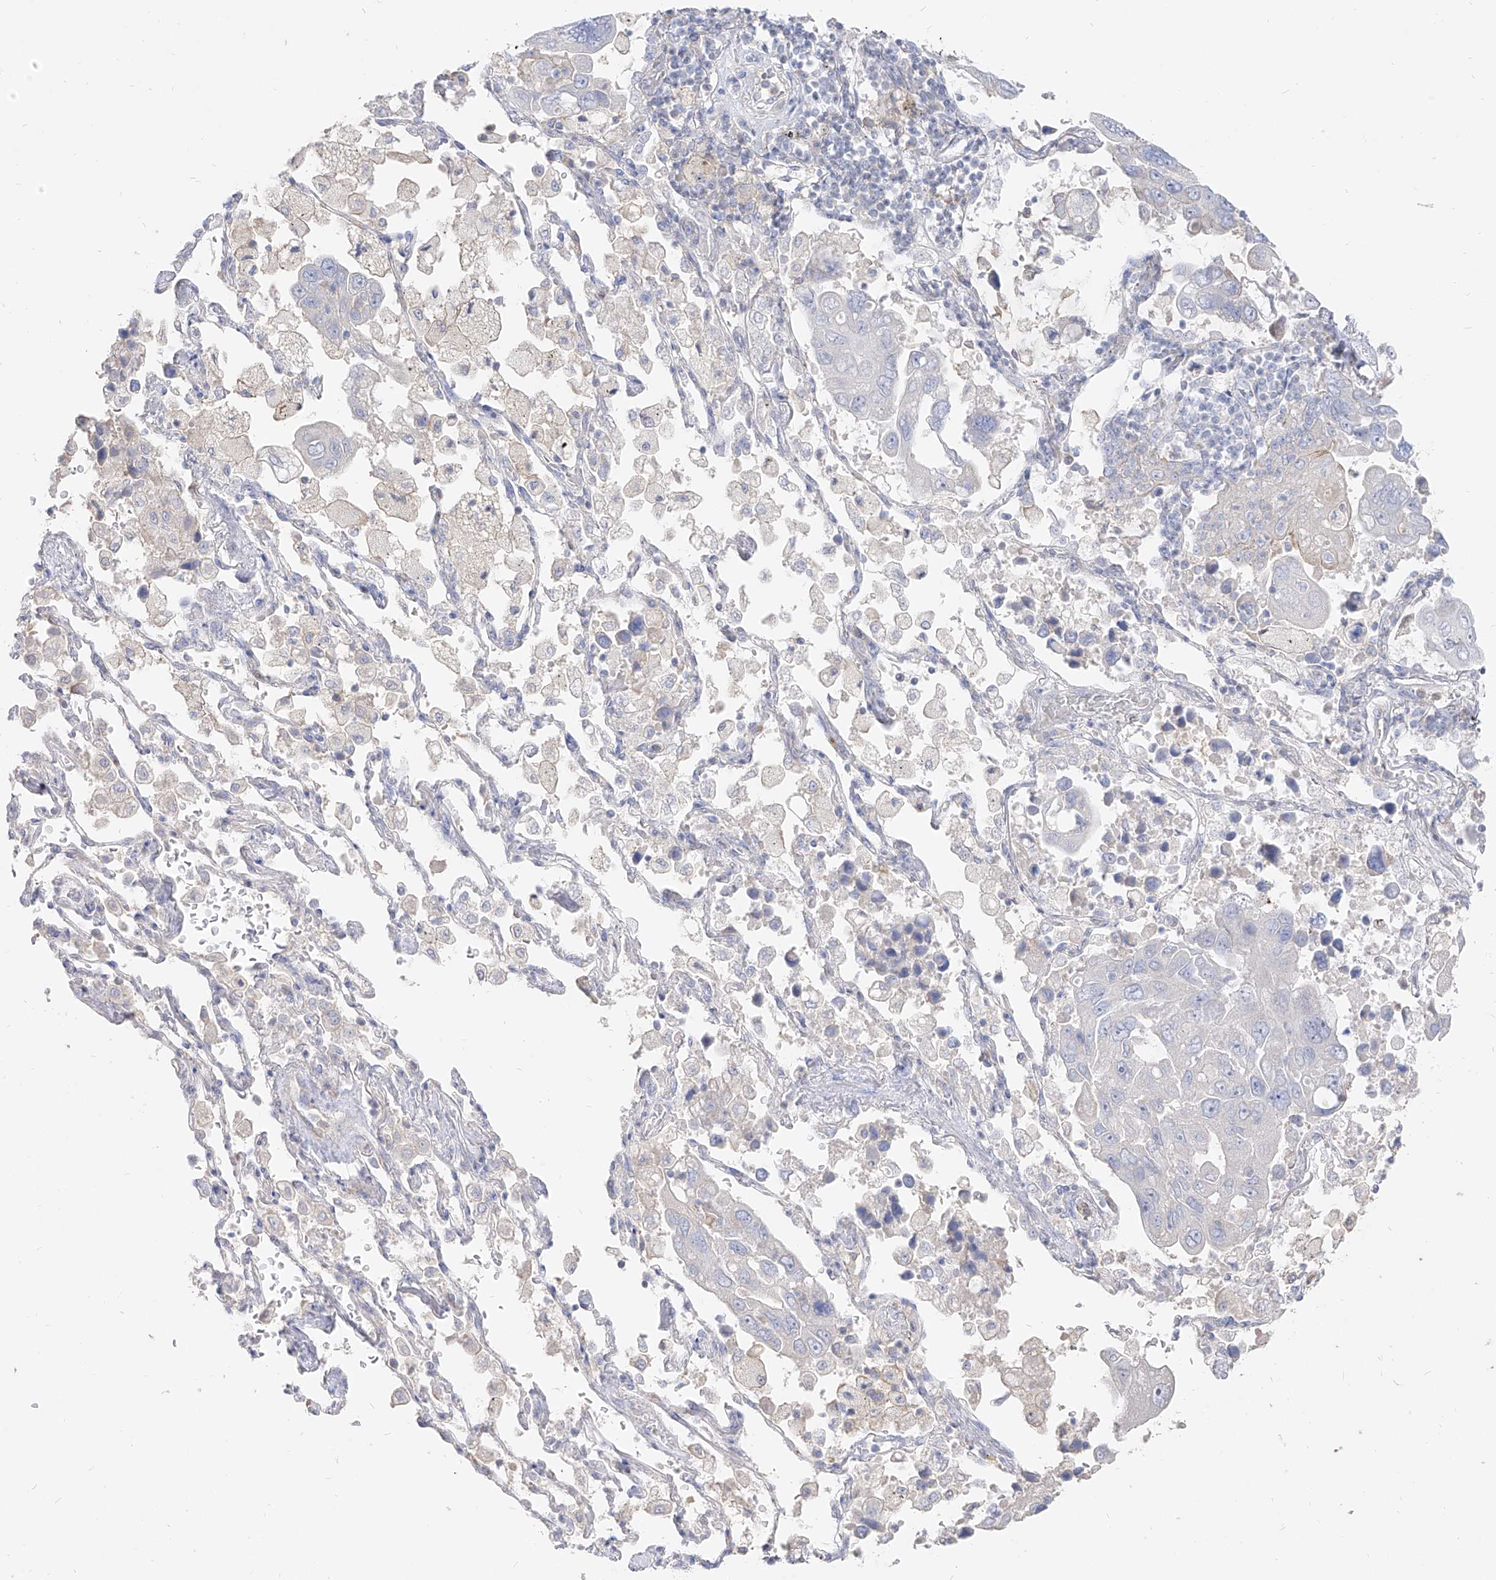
{"staining": {"intensity": "negative", "quantity": "none", "location": "none"}, "tissue": "lung cancer", "cell_type": "Tumor cells", "image_type": "cancer", "snomed": [{"axis": "morphology", "description": "Adenocarcinoma, NOS"}, {"axis": "topography", "description": "Lung"}], "caption": "High power microscopy photomicrograph of an immunohistochemistry image of lung cancer (adenocarcinoma), revealing no significant staining in tumor cells.", "gene": "RBFOX3", "patient": {"sex": "male", "age": 64}}